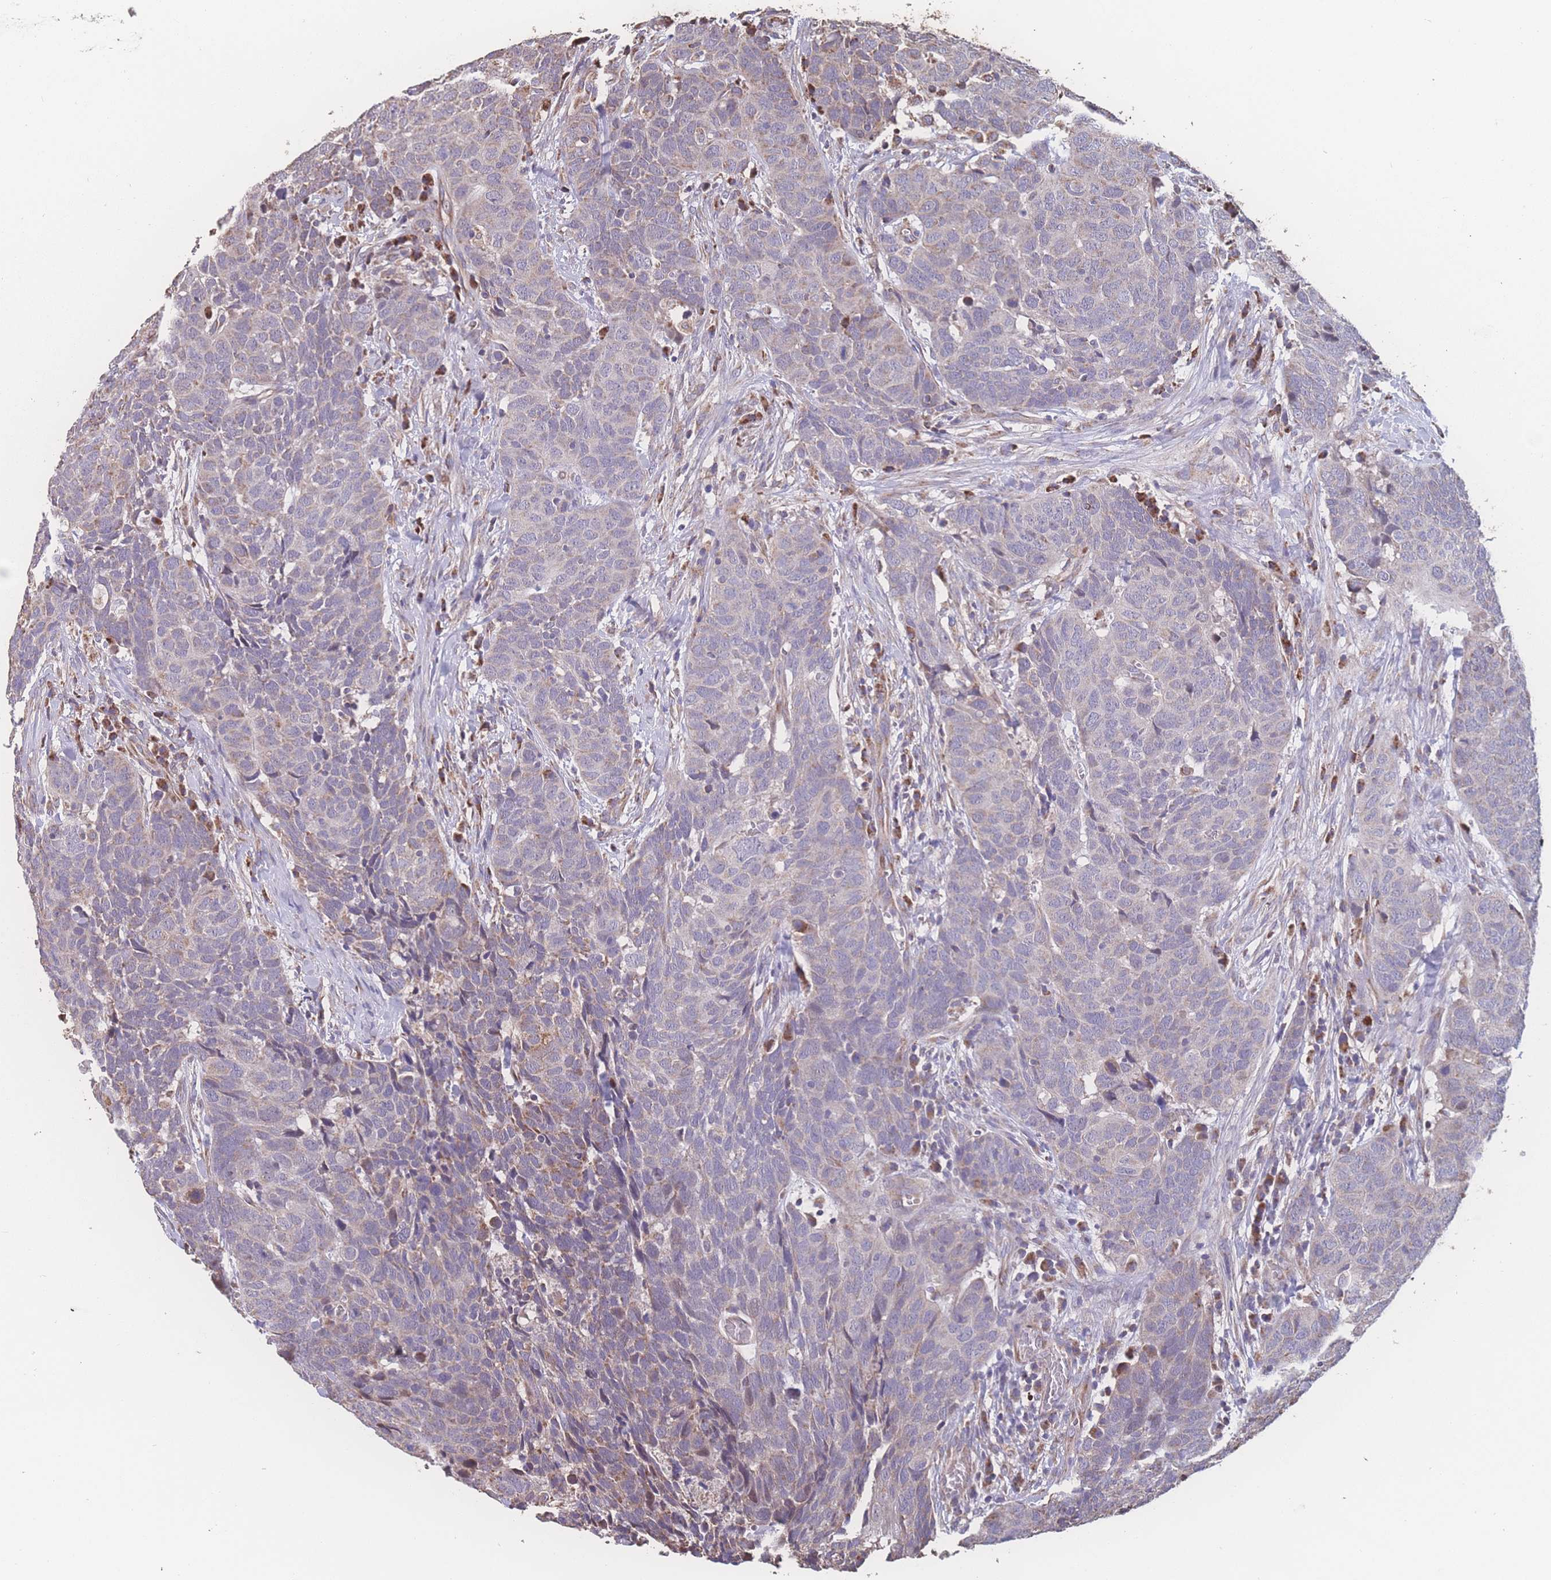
{"staining": {"intensity": "negative", "quantity": "none", "location": "none"}, "tissue": "head and neck cancer", "cell_type": "Tumor cells", "image_type": "cancer", "snomed": [{"axis": "morphology", "description": "Squamous cell carcinoma, NOS"}, {"axis": "topography", "description": "Head-Neck"}], "caption": "Immunohistochemistry micrograph of human head and neck squamous cell carcinoma stained for a protein (brown), which displays no expression in tumor cells.", "gene": "SGSM3", "patient": {"sex": "male", "age": 66}}